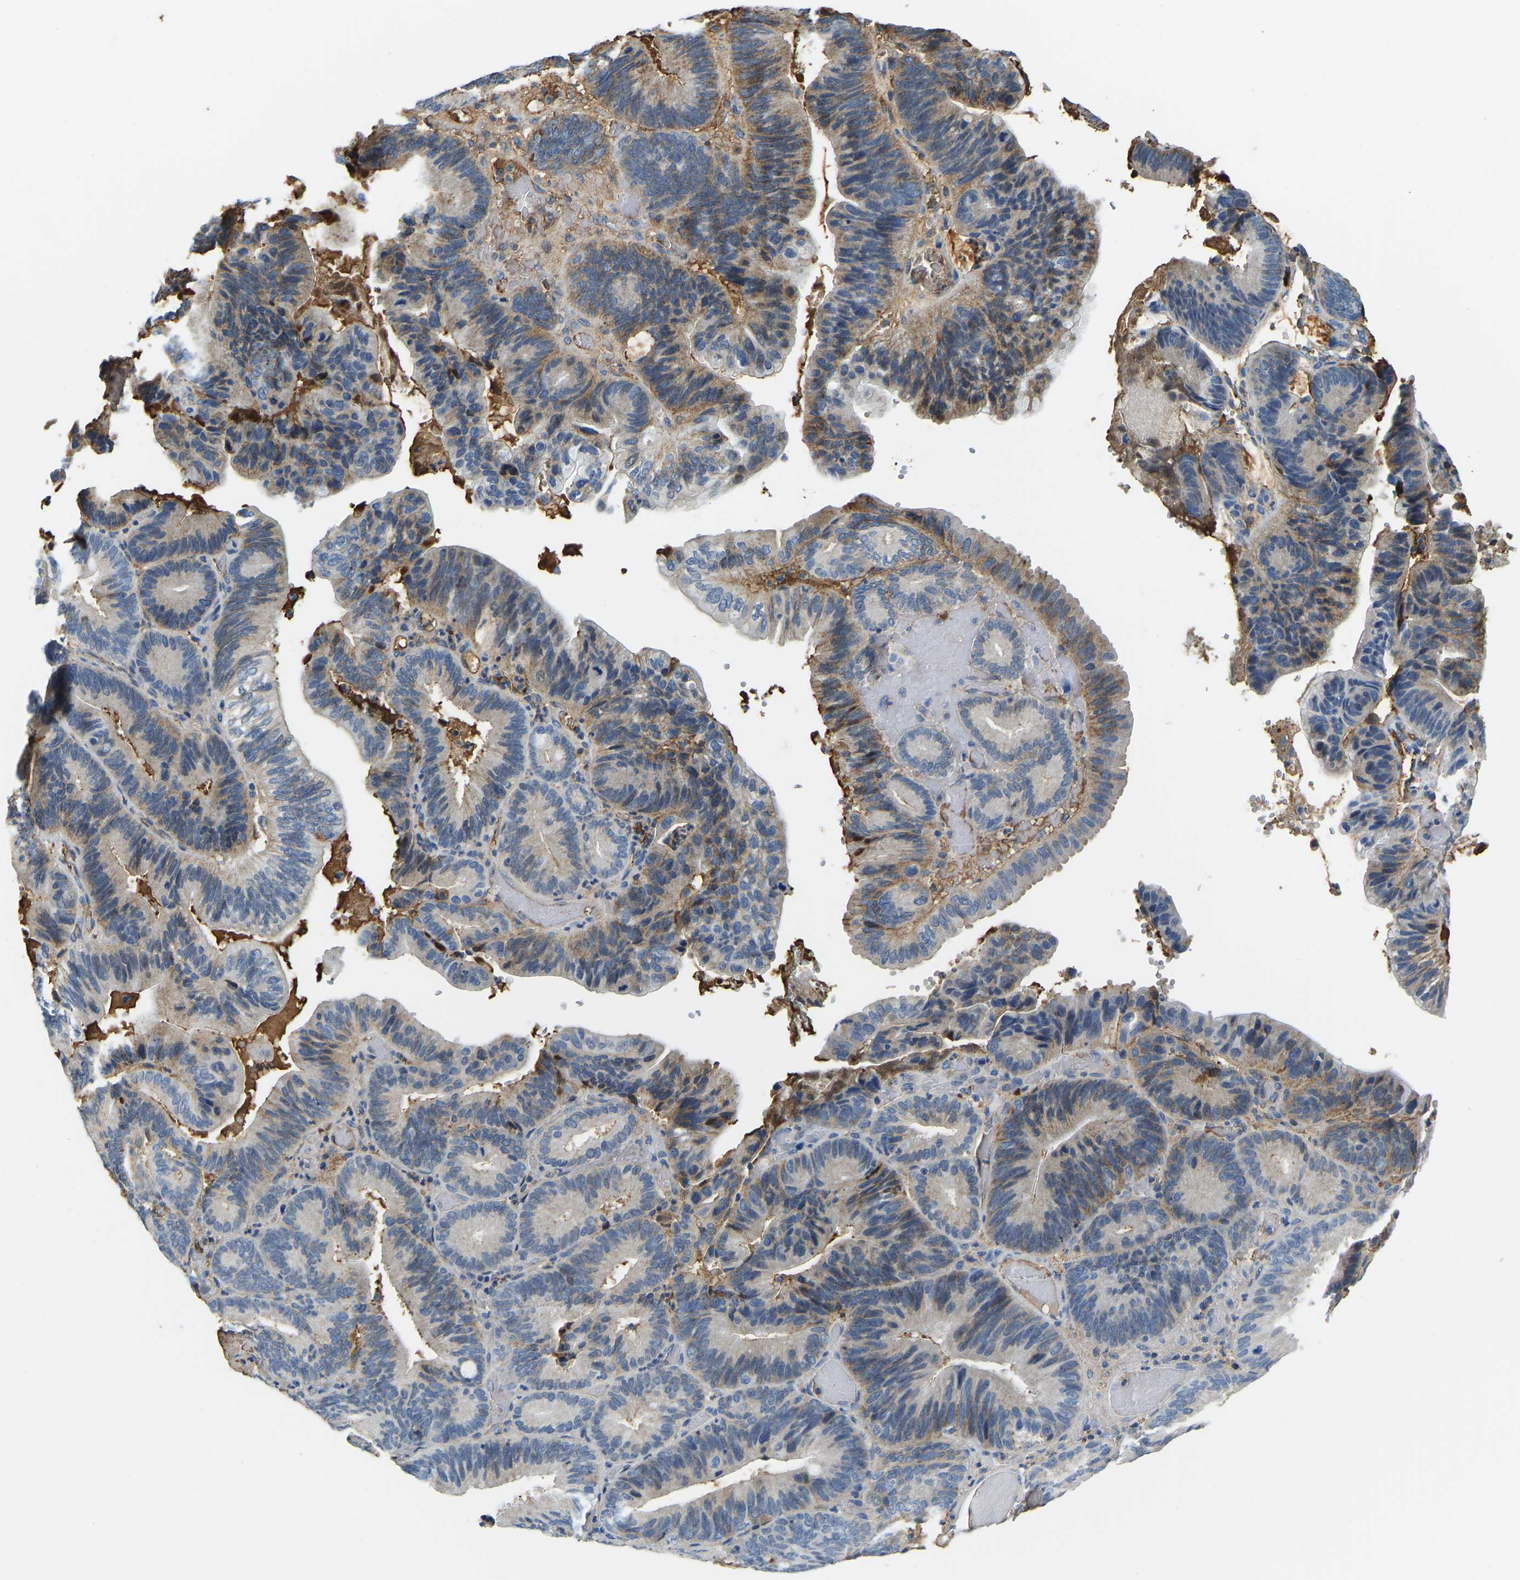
{"staining": {"intensity": "weak", "quantity": "<25%", "location": "cytoplasmic/membranous"}, "tissue": "pancreatic cancer", "cell_type": "Tumor cells", "image_type": "cancer", "snomed": [{"axis": "morphology", "description": "Adenocarcinoma, NOS"}, {"axis": "topography", "description": "Pancreas"}], "caption": "IHC histopathology image of neoplastic tissue: pancreatic adenocarcinoma stained with DAB (3,3'-diaminobenzidine) reveals no significant protein expression in tumor cells.", "gene": "THBS4", "patient": {"sex": "male", "age": 82}}